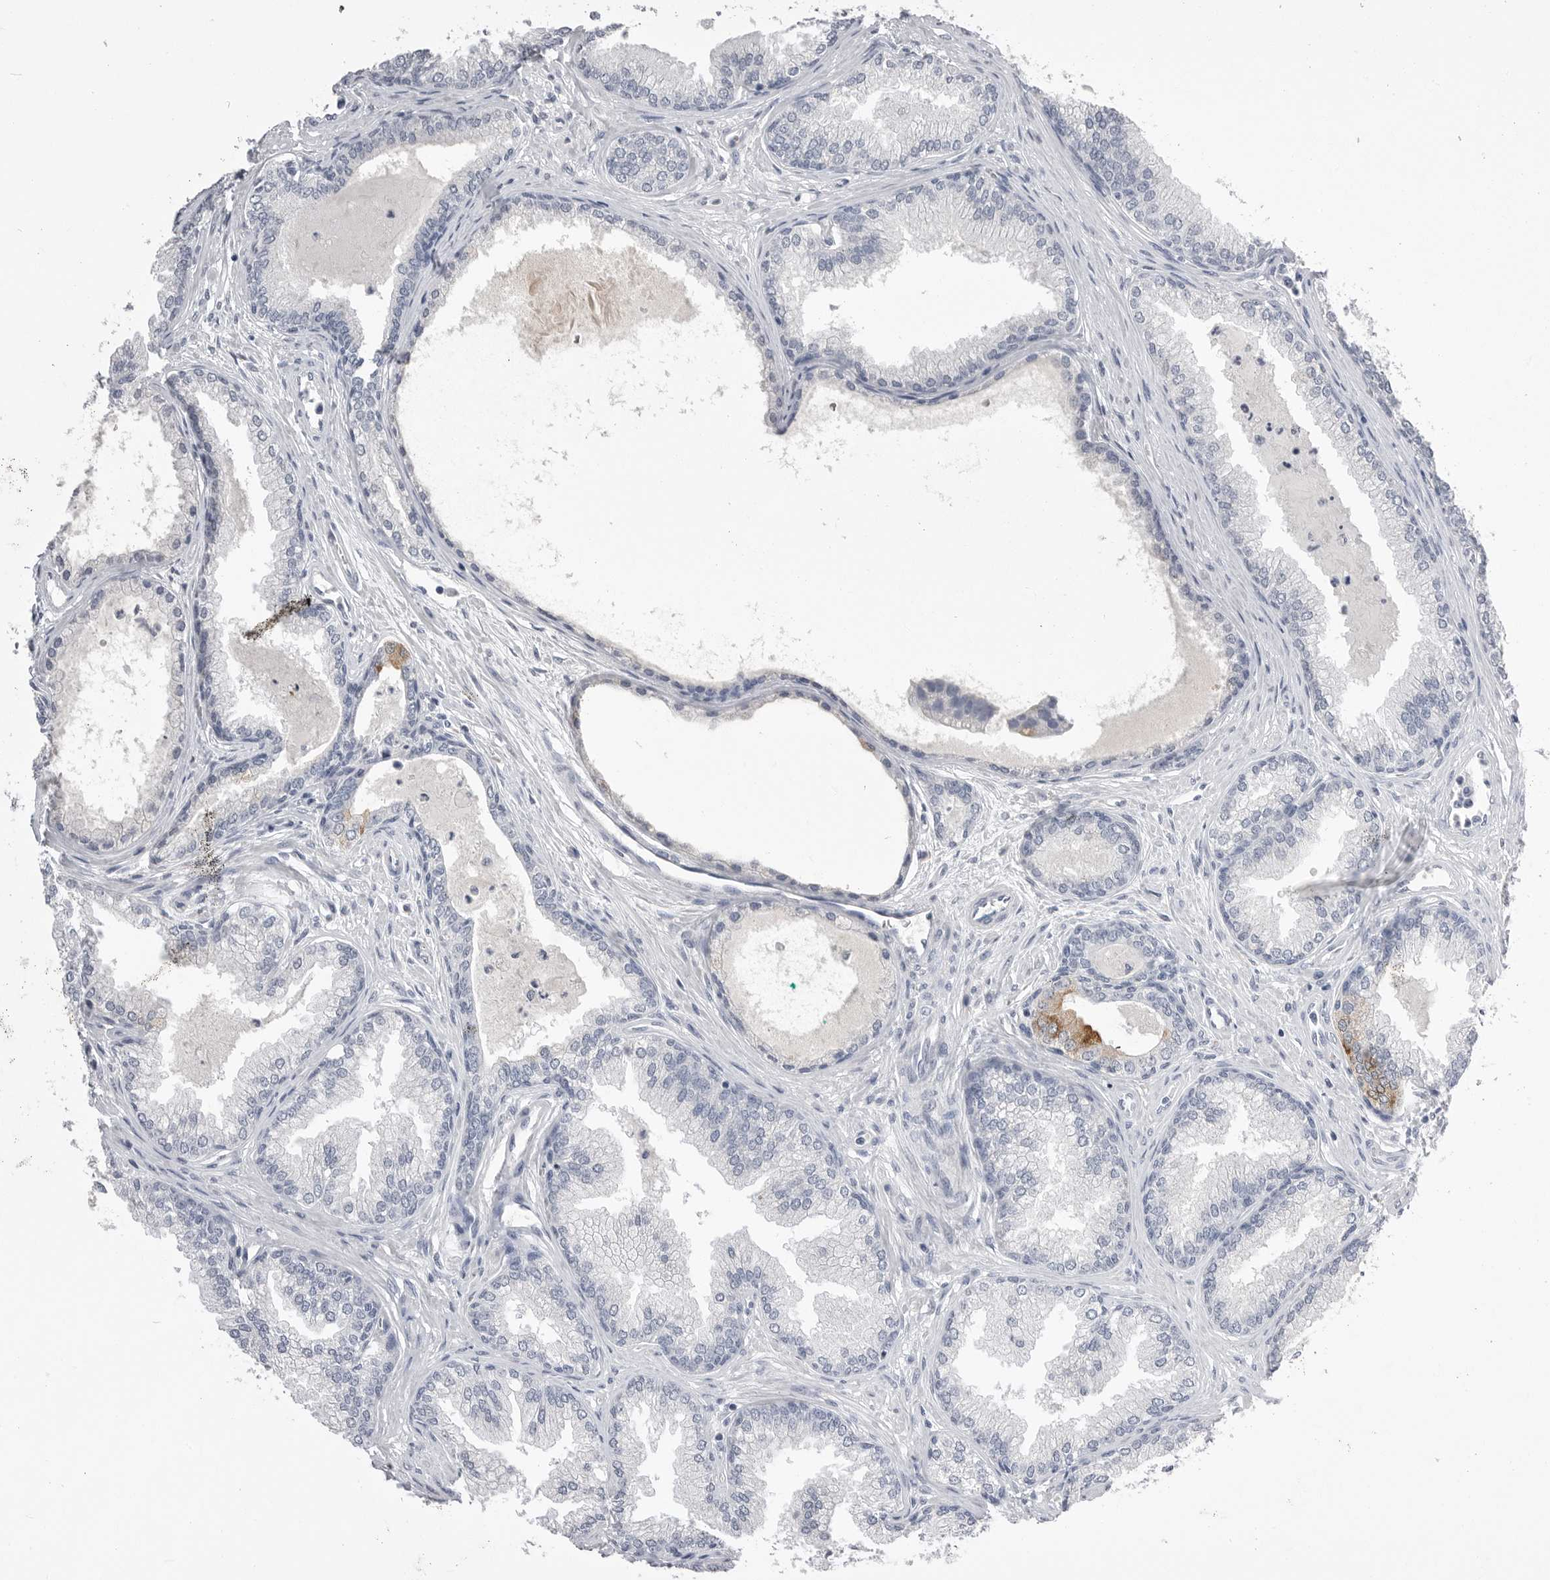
{"staining": {"intensity": "negative", "quantity": "none", "location": "none"}, "tissue": "prostate cancer", "cell_type": "Tumor cells", "image_type": "cancer", "snomed": [{"axis": "morphology", "description": "Adenocarcinoma, High grade"}, {"axis": "topography", "description": "Prostate"}], "caption": "An image of prostate high-grade adenocarcinoma stained for a protein displays no brown staining in tumor cells.", "gene": "CPB1", "patient": {"sex": "male", "age": 70}}